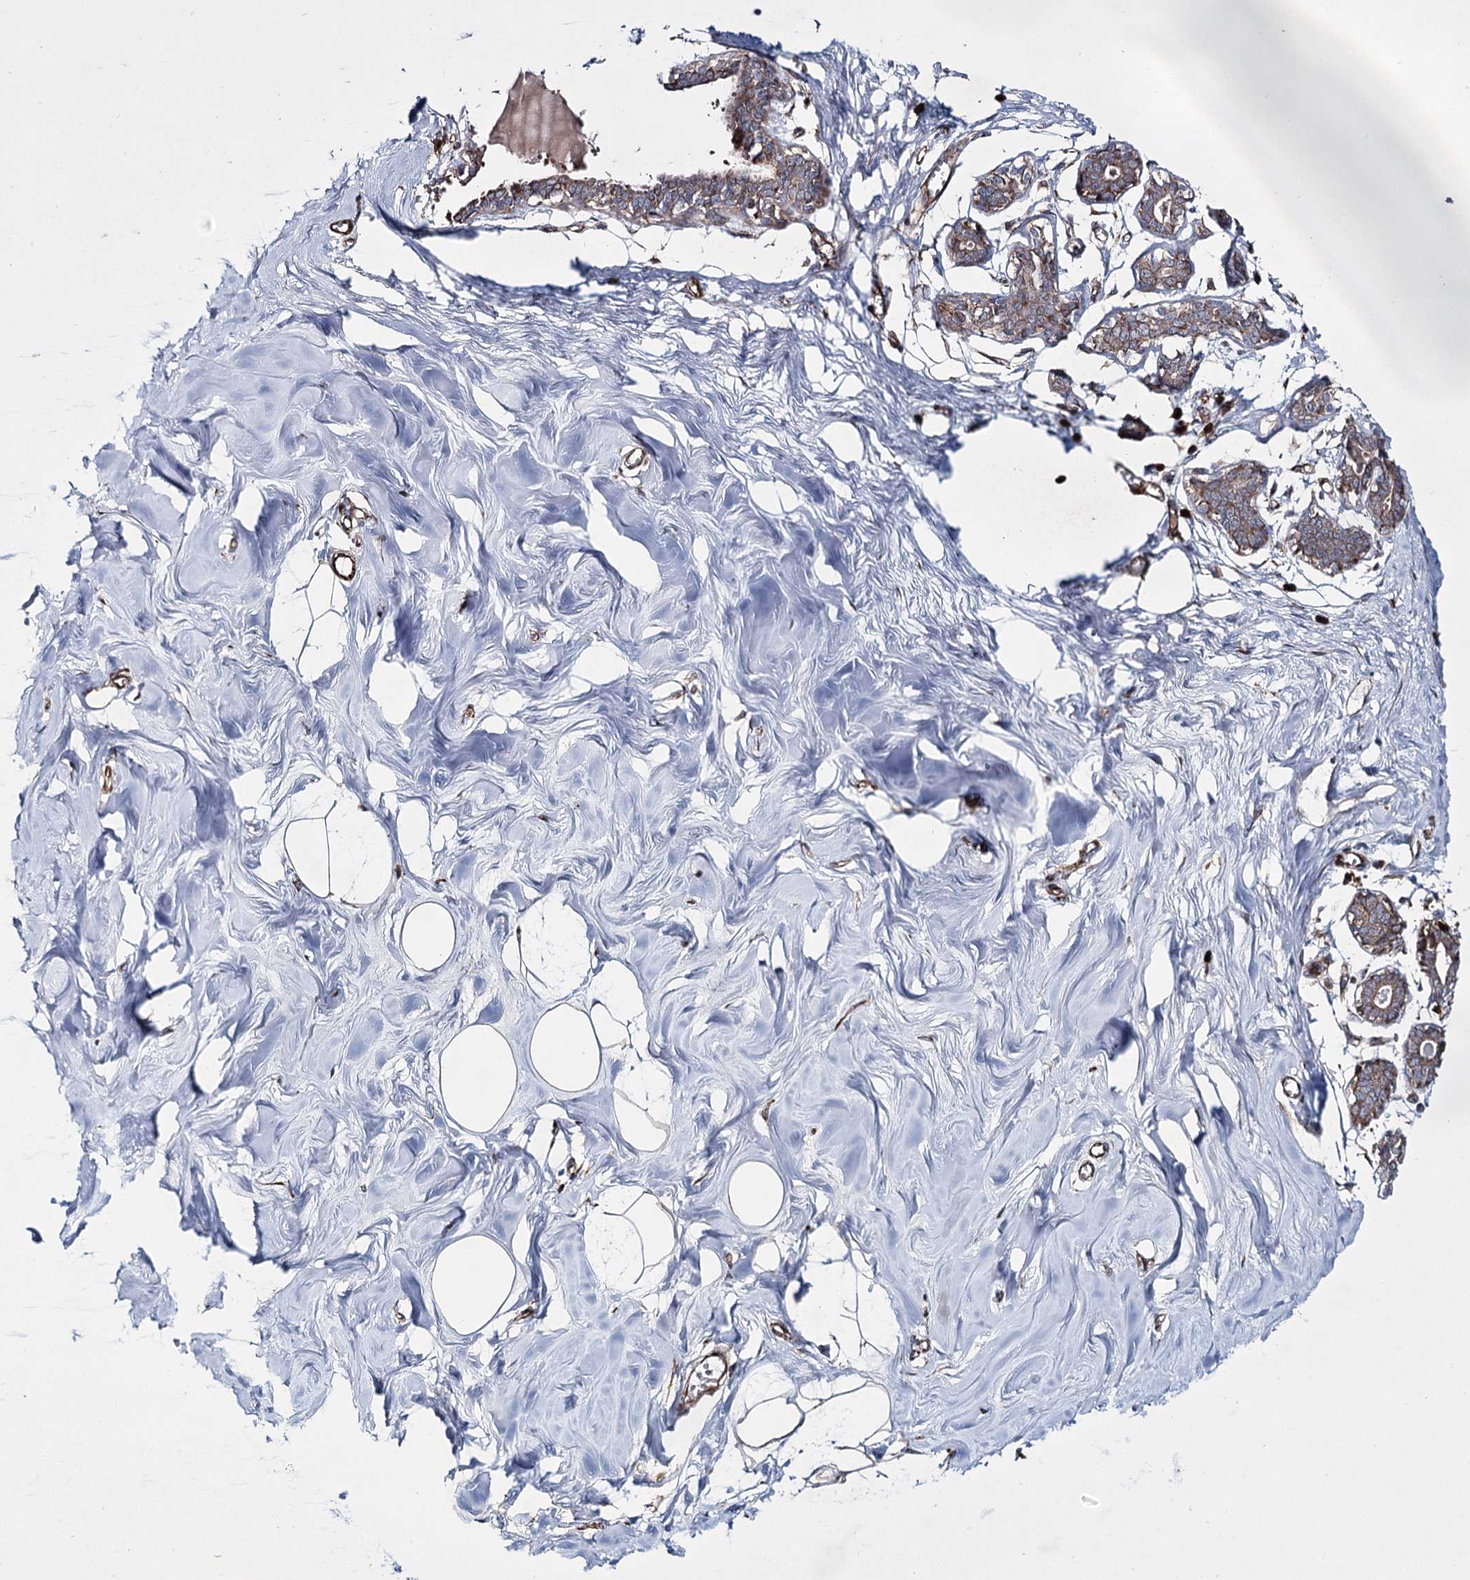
{"staining": {"intensity": "negative", "quantity": "none", "location": "none"}, "tissue": "breast", "cell_type": "Adipocytes", "image_type": "normal", "snomed": [{"axis": "morphology", "description": "Normal tissue, NOS"}, {"axis": "topography", "description": "Breast"}], "caption": "Human breast stained for a protein using IHC reveals no expression in adipocytes.", "gene": "HECTD2", "patient": {"sex": "female", "age": 27}}